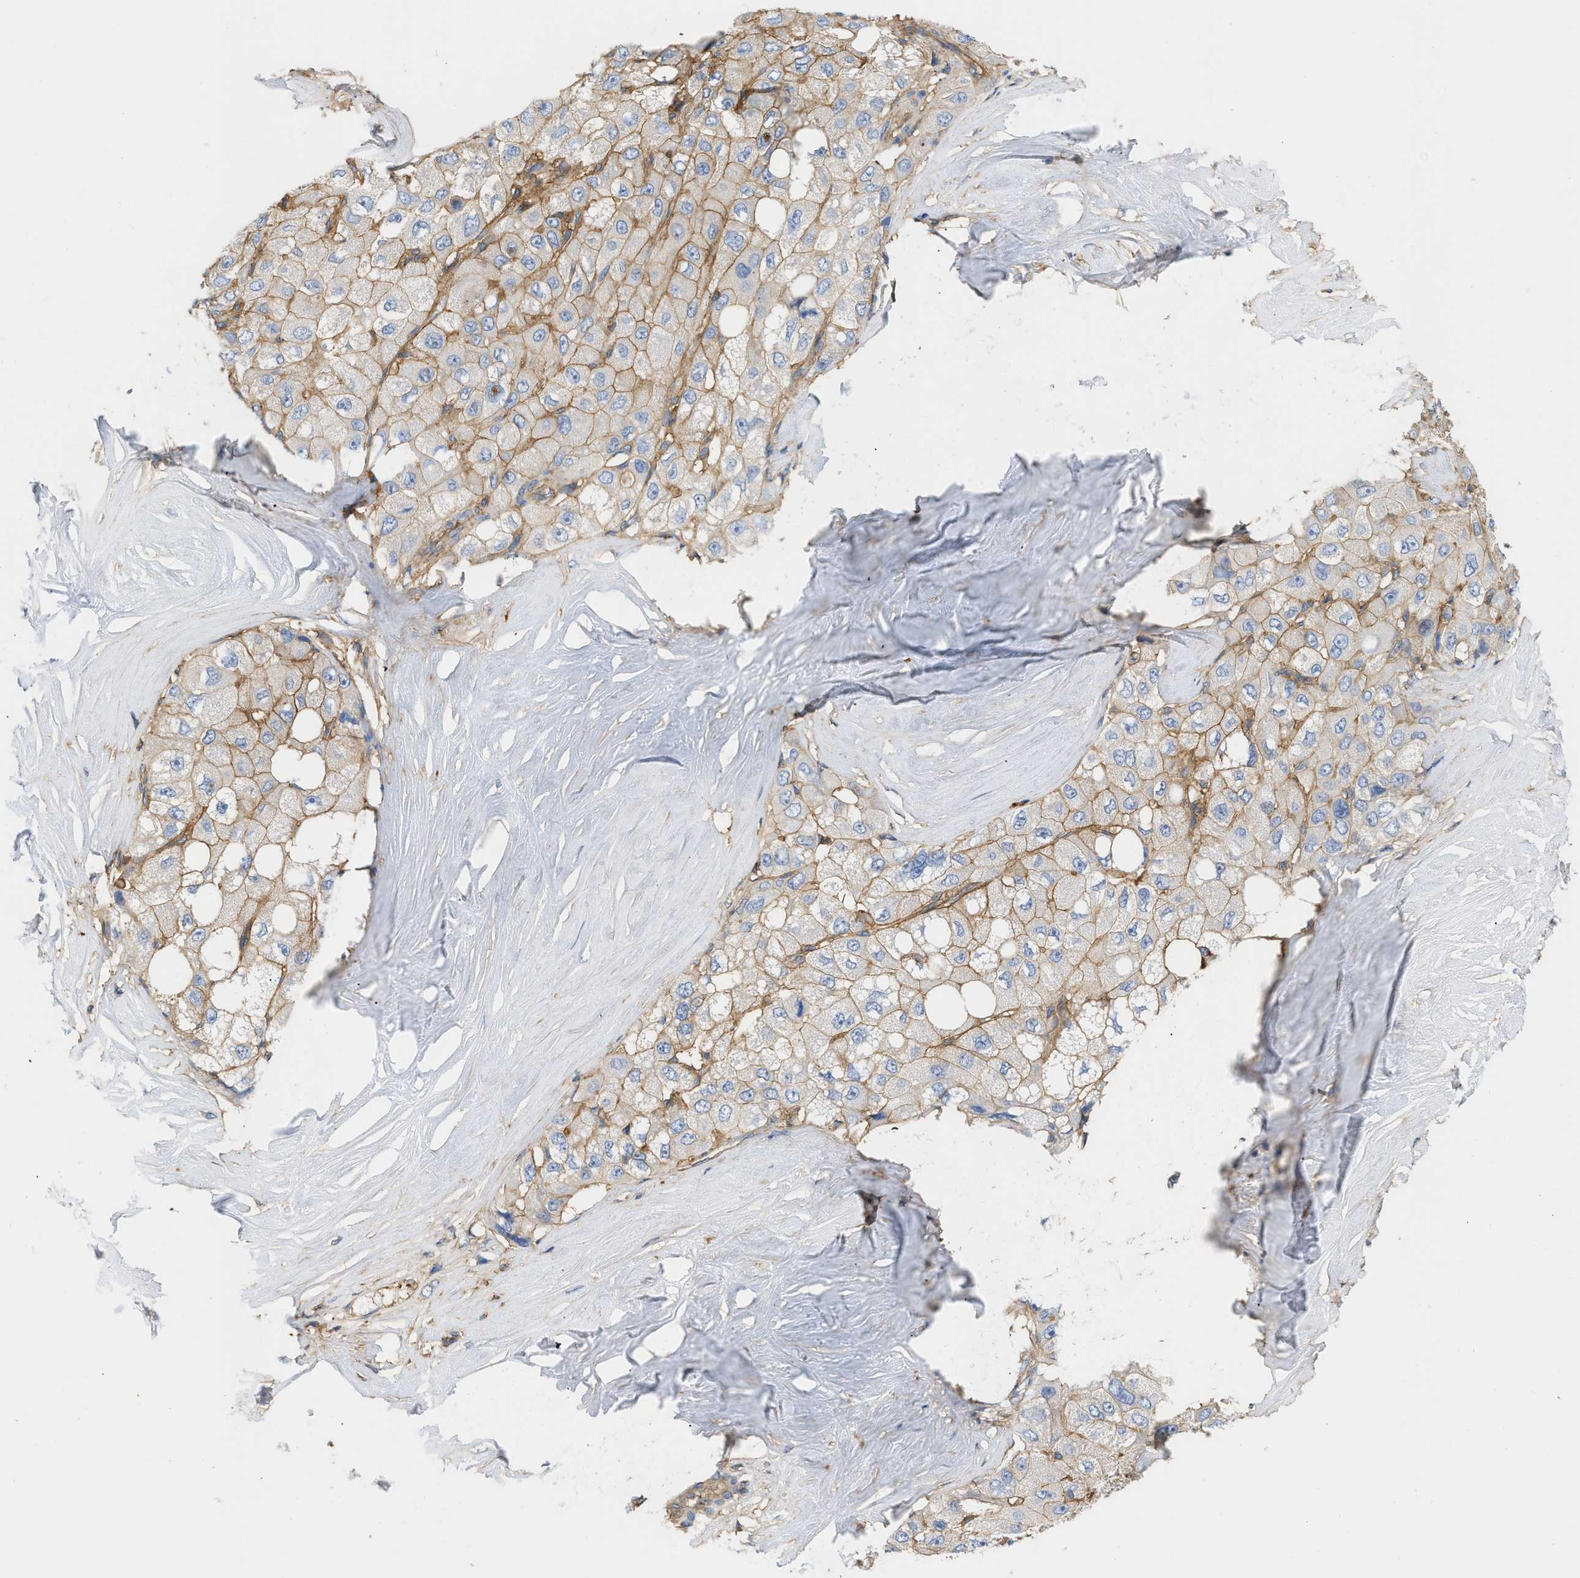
{"staining": {"intensity": "moderate", "quantity": ">75%", "location": "cytoplasmic/membranous"}, "tissue": "liver cancer", "cell_type": "Tumor cells", "image_type": "cancer", "snomed": [{"axis": "morphology", "description": "Carcinoma, Hepatocellular, NOS"}, {"axis": "topography", "description": "Liver"}], "caption": "High-magnification brightfield microscopy of liver hepatocellular carcinoma stained with DAB (brown) and counterstained with hematoxylin (blue). tumor cells exhibit moderate cytoplasmic/membranous expression is present in approximately>75% of cells.", "gene": "GNB4", "patient": {"sex": "male", "age": 80}}